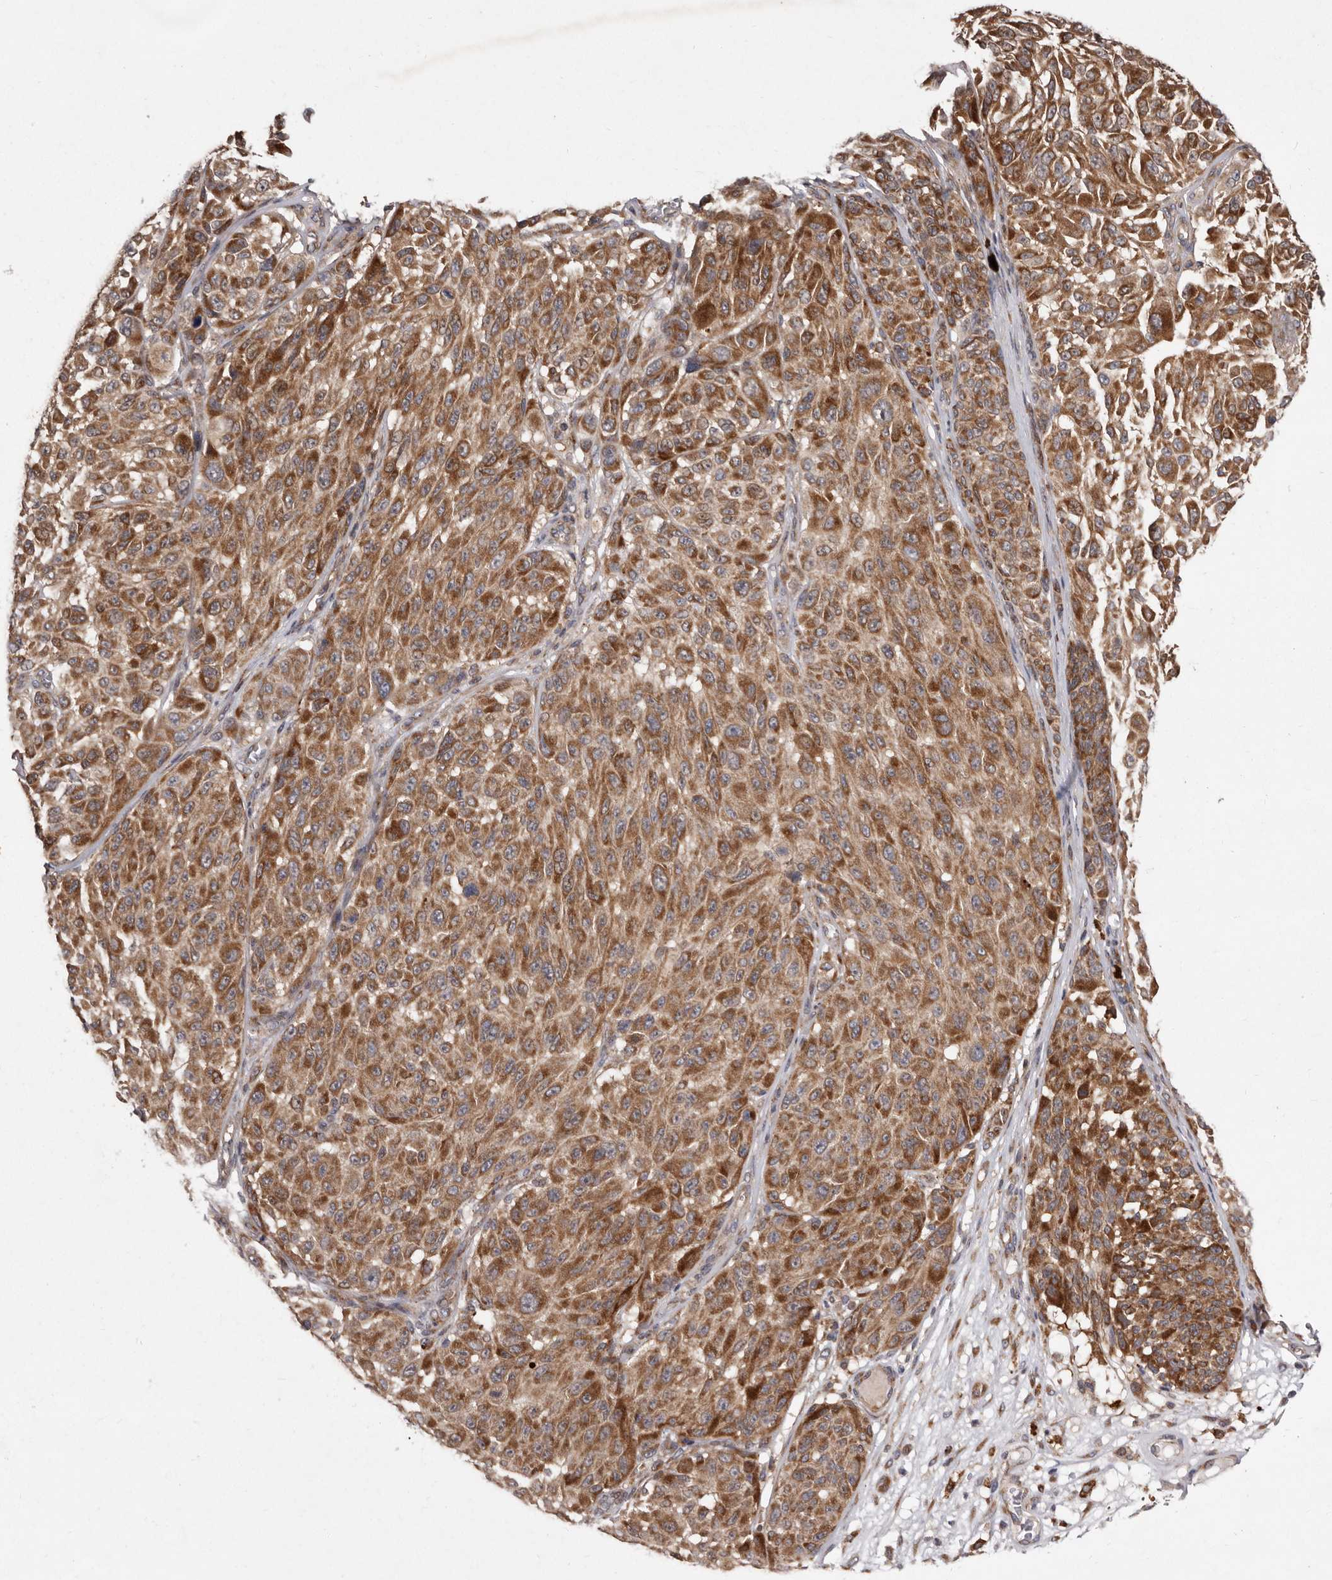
{"staining": {"intensity": "moderate", "quantity": ">75%", "location": "cytoplasmic/membranous"}, "tissue": "melanoma", "cell_type": "Tumor cells", "image_type": "cancer", "snomed": [{"axis": "morphology", "description": "Malignant melanoma, NOS"}, {"axis": "topography", "description": "Skin"}], "caption": "Immunohistochemistry (IHC) (DAB (3,3'-diaminobenzidine)) staining of human malignant melanoma reveals moderate cytoplasmic/membranous protein expression in about >75% of tumor cells.", "gene": "FLAD1", "patient": {"sex": "male", "age": 83}}